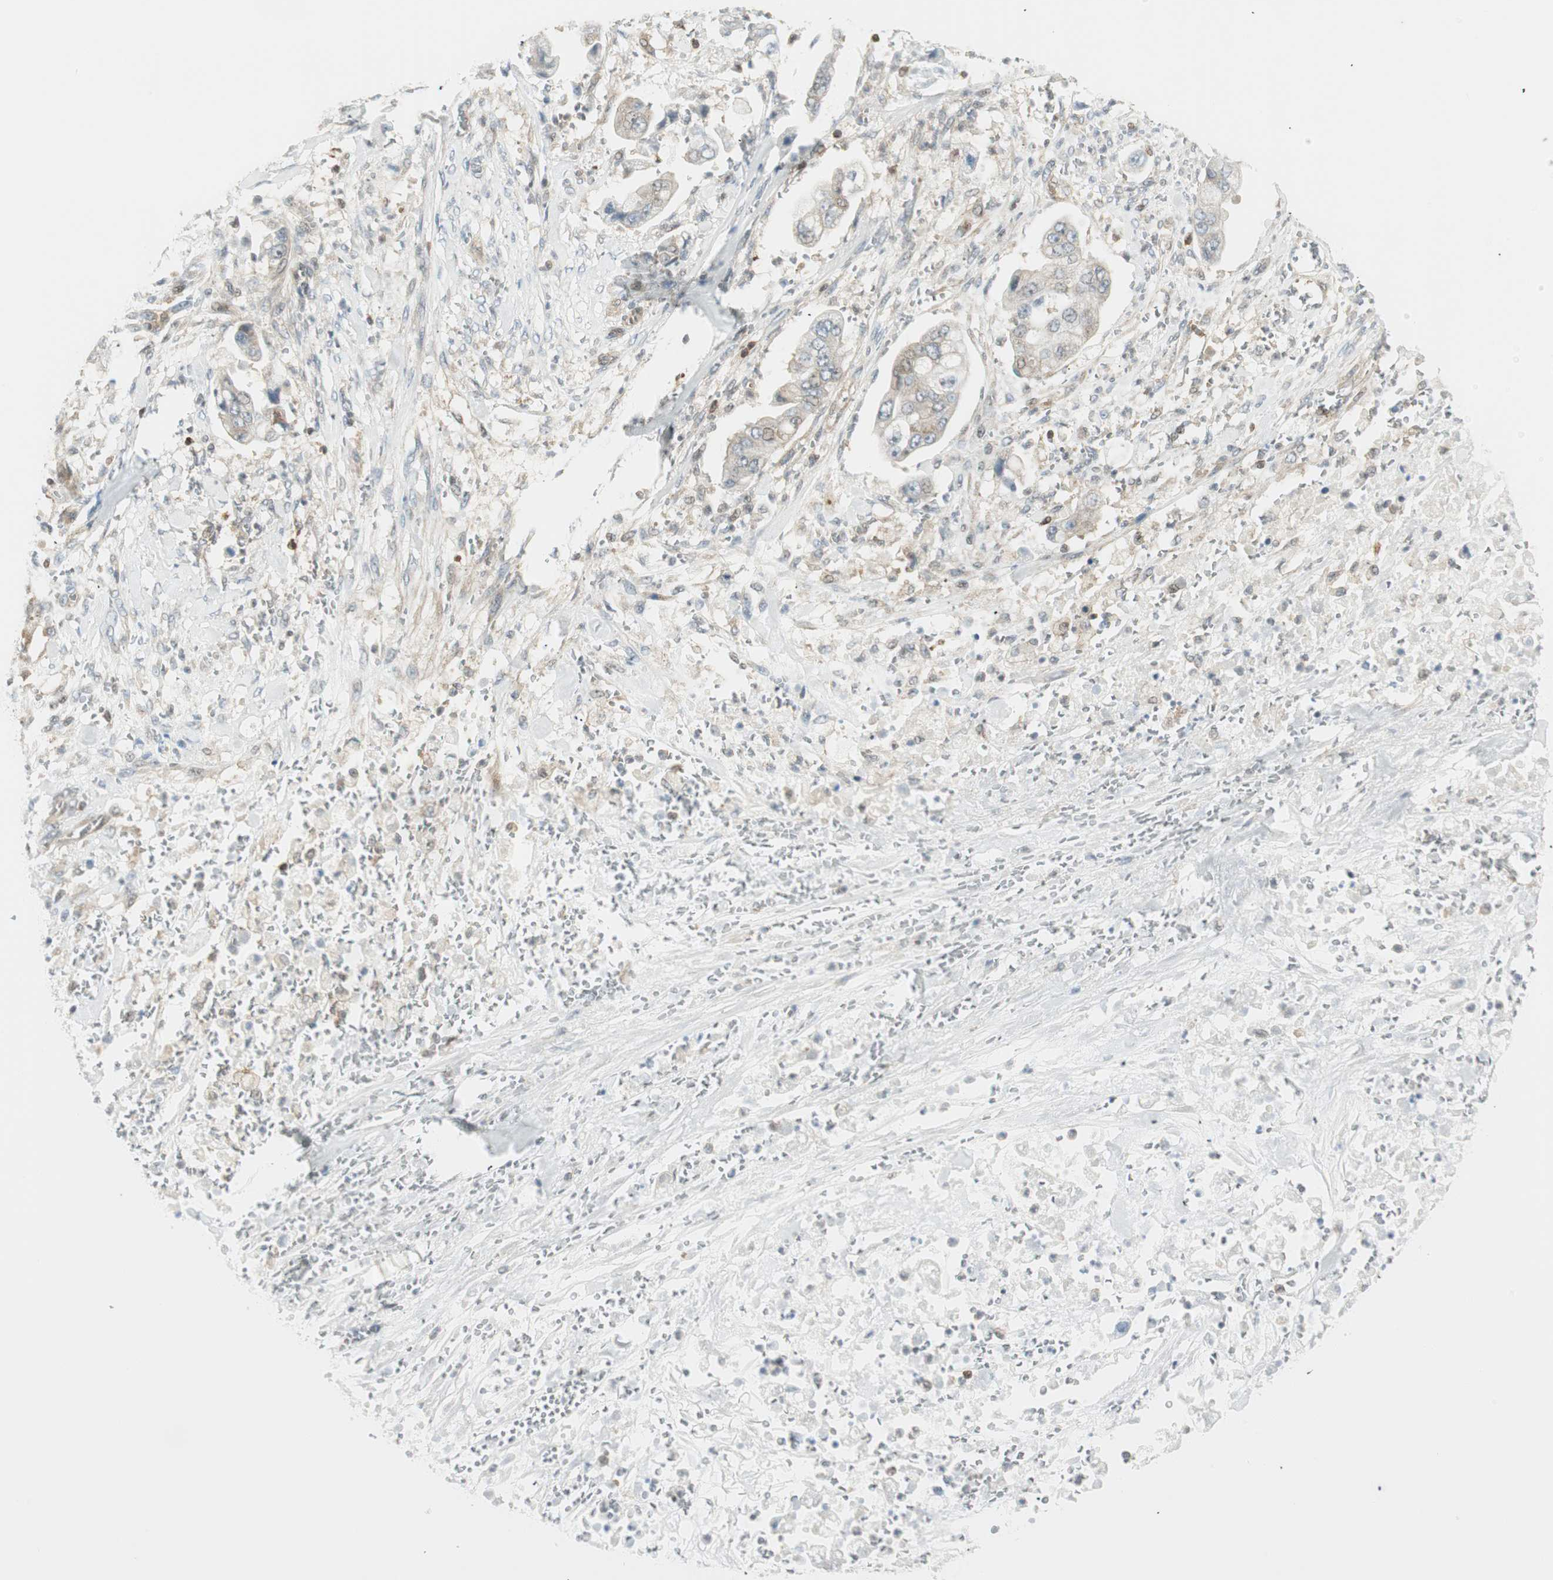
{"staining": {"intensity": "weak", "quantity": ">75%", "location": "cytoplasmic/membranous"}, "tissue": "stomach cancer", "cell_type": "Tumor cells", "image_type": "cancer", "snomed": [{"axis": "morphology", "description": "Adenocarcinoma, NOS"}, {"axis": "topography", "description": "Stomach"}], "caption": "Stomach adenocarcinoma stained for a protein (brown) reveals weak cytoplasmic/membranous positive positivity in about >75% of tumor cells.", "gene": "PPP1CA", "patient": {"sex": "male", "age": 62}}